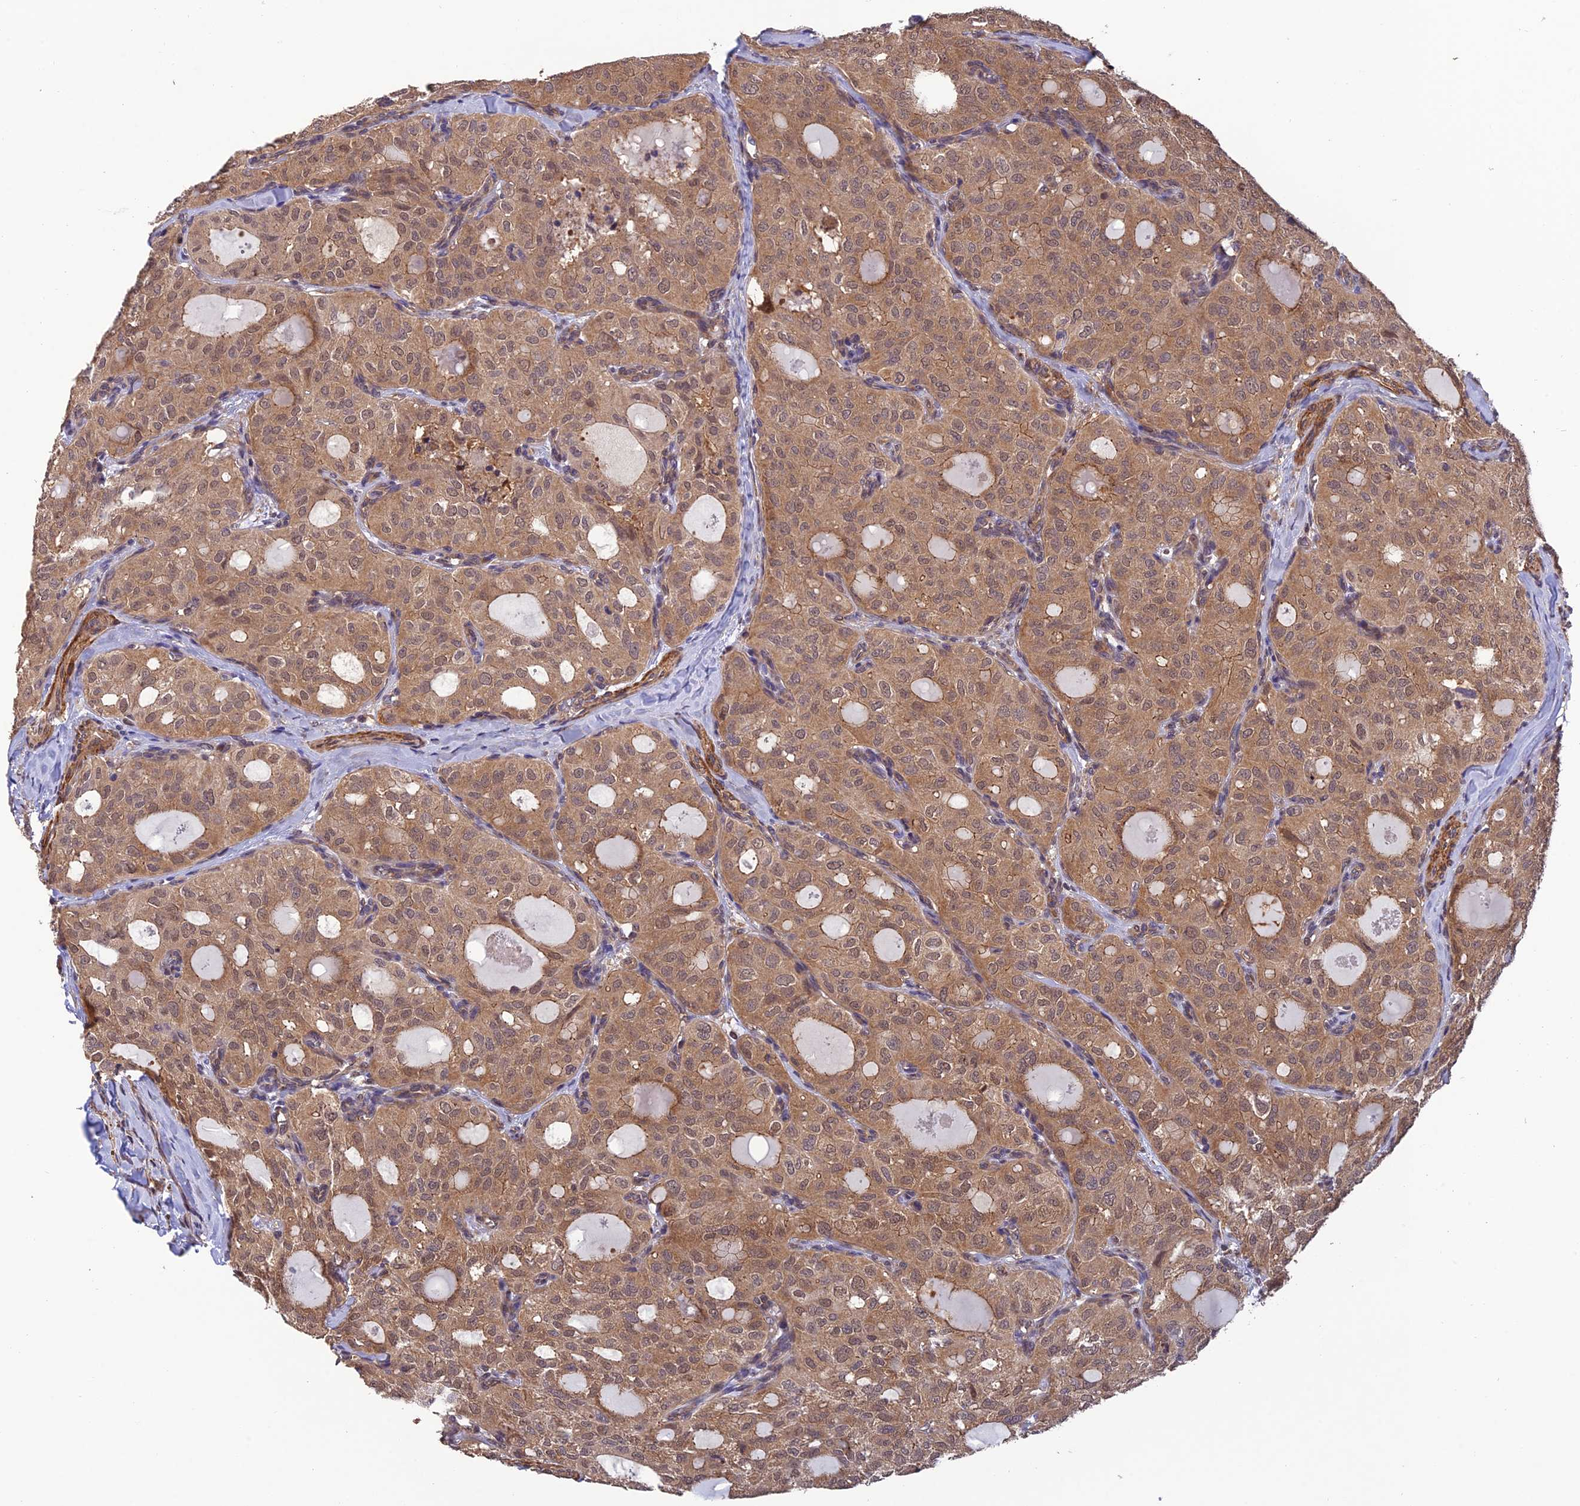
{"staining": {"intensity": "moderate", "quantity": ">75%", "location": "cytoplasmic/membranous"}, "tissue": "thyroid cancer", "cell_type": "Tumor cells", "image_type": "cancer", "snomed": [{"axis": "morphology", "description": "Follicular adenoma carcinoma, NOS"}, {"axis": "topography", "description": "Thyroid gland"}], "caption": "This micrograph demonstrates thyroid follicular adenoma carcinoma stained with immunohistochemistry (IHC) to label a protein in brown. The cytoplasmic/membranous of tumor cells show moderate positivity for the protein. Nuclei are counter-stained blue.", "gene": "PSMB3", "patient": {"sex": "male", "age": 75}}